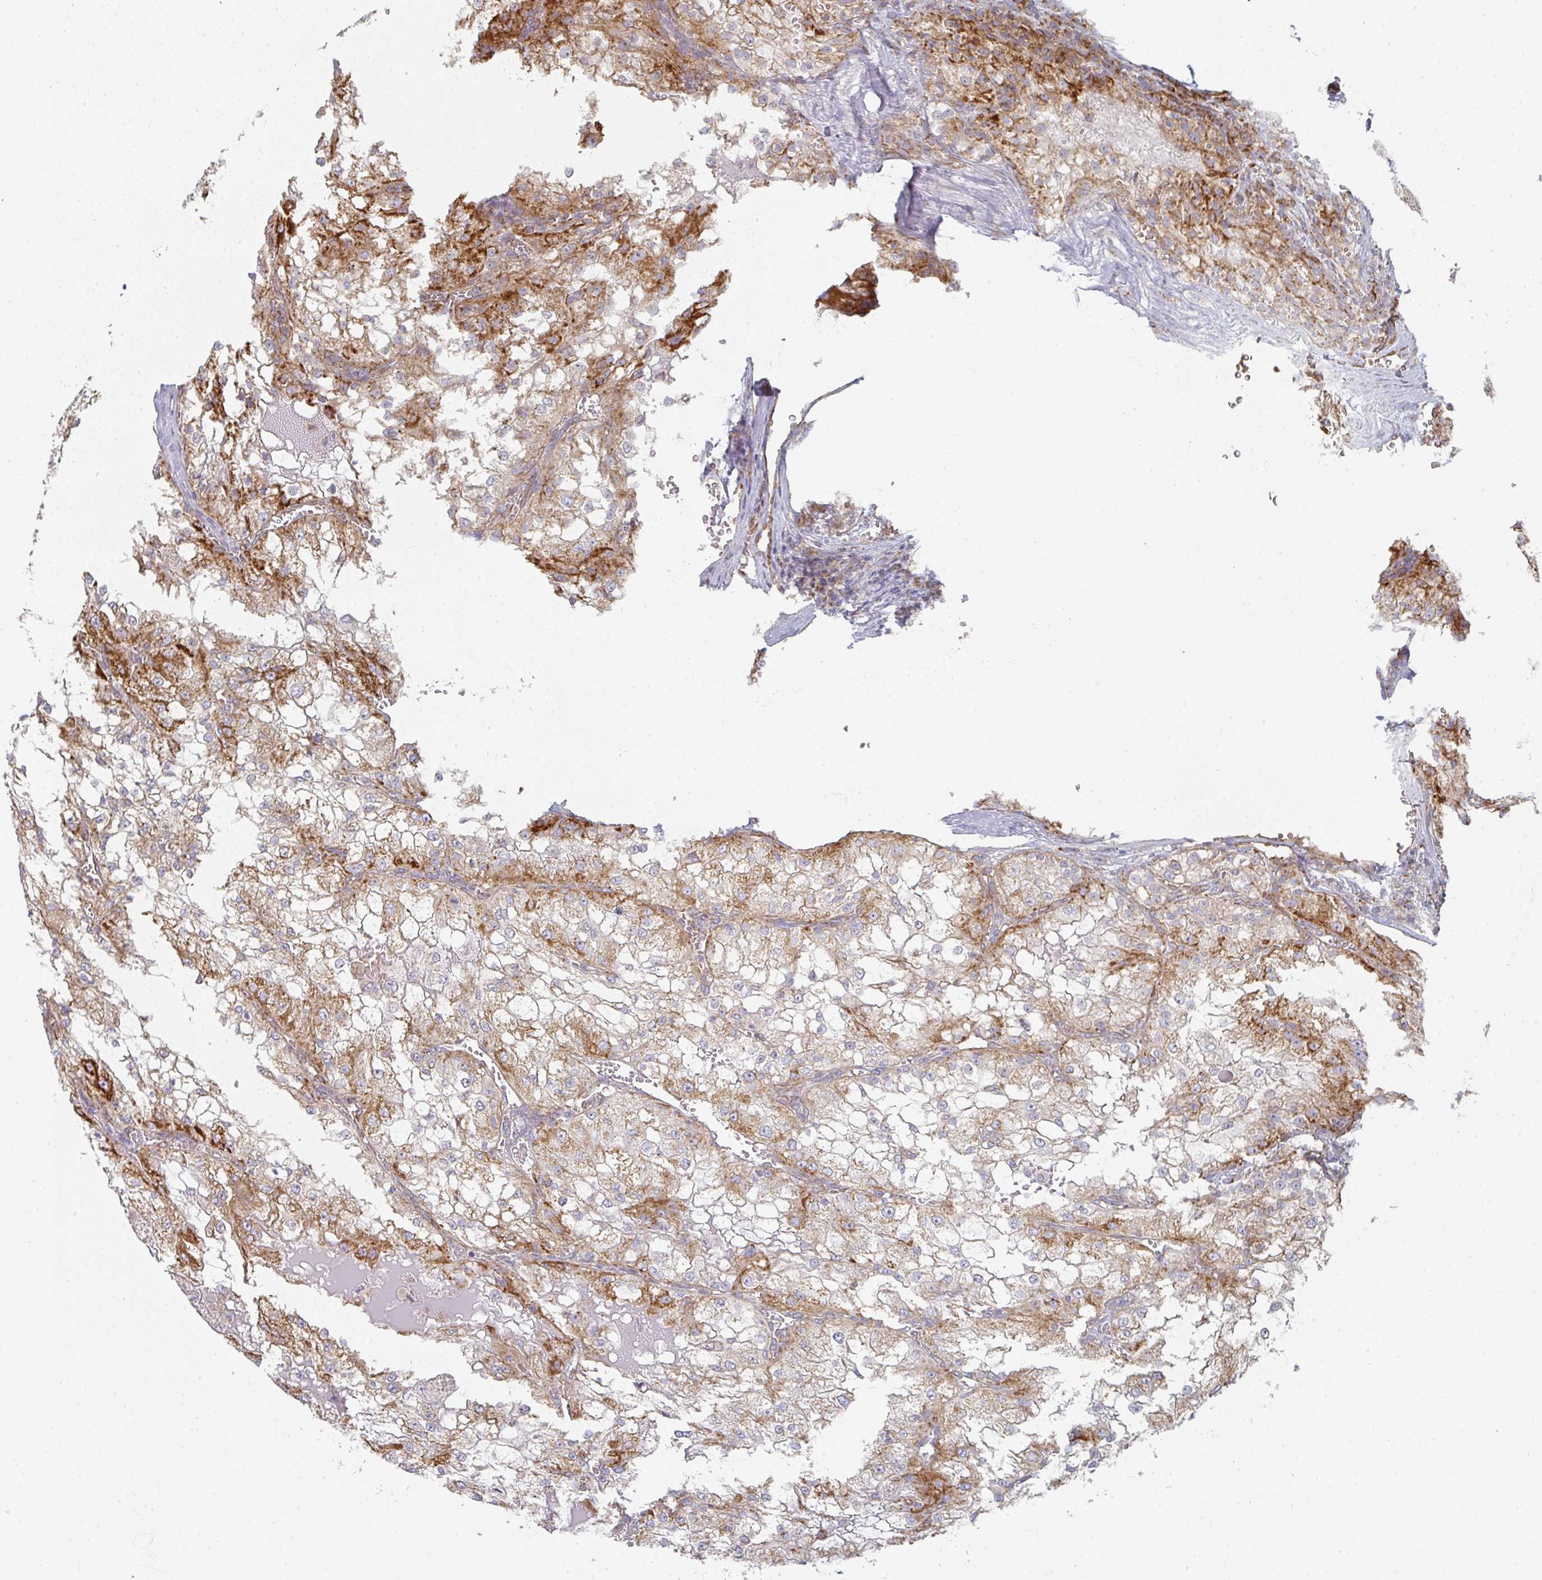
{"staining": {"intensity": "moderate", "quantity": "25%-75%", "location": "cytoplasmic/membranous"}, "tissue": "renal cancer", "cell_type": "Tumor cells", "image_type": "cancer", "snomed": [{"axis": "morphology", "description": "Adenocarcinoma, NOS"}, {"axis": "topography", "description": "Kidney"}], "caption": "Immunohistochemistry image of renal cancer stained for a protein (brown), which displays medium levels of moderate cytoplasmic/membranous positivity in approximately 25%-75% of tumor cells.", "gene": "ZNF526", "patient": {"sex": "female", "age": 74}}